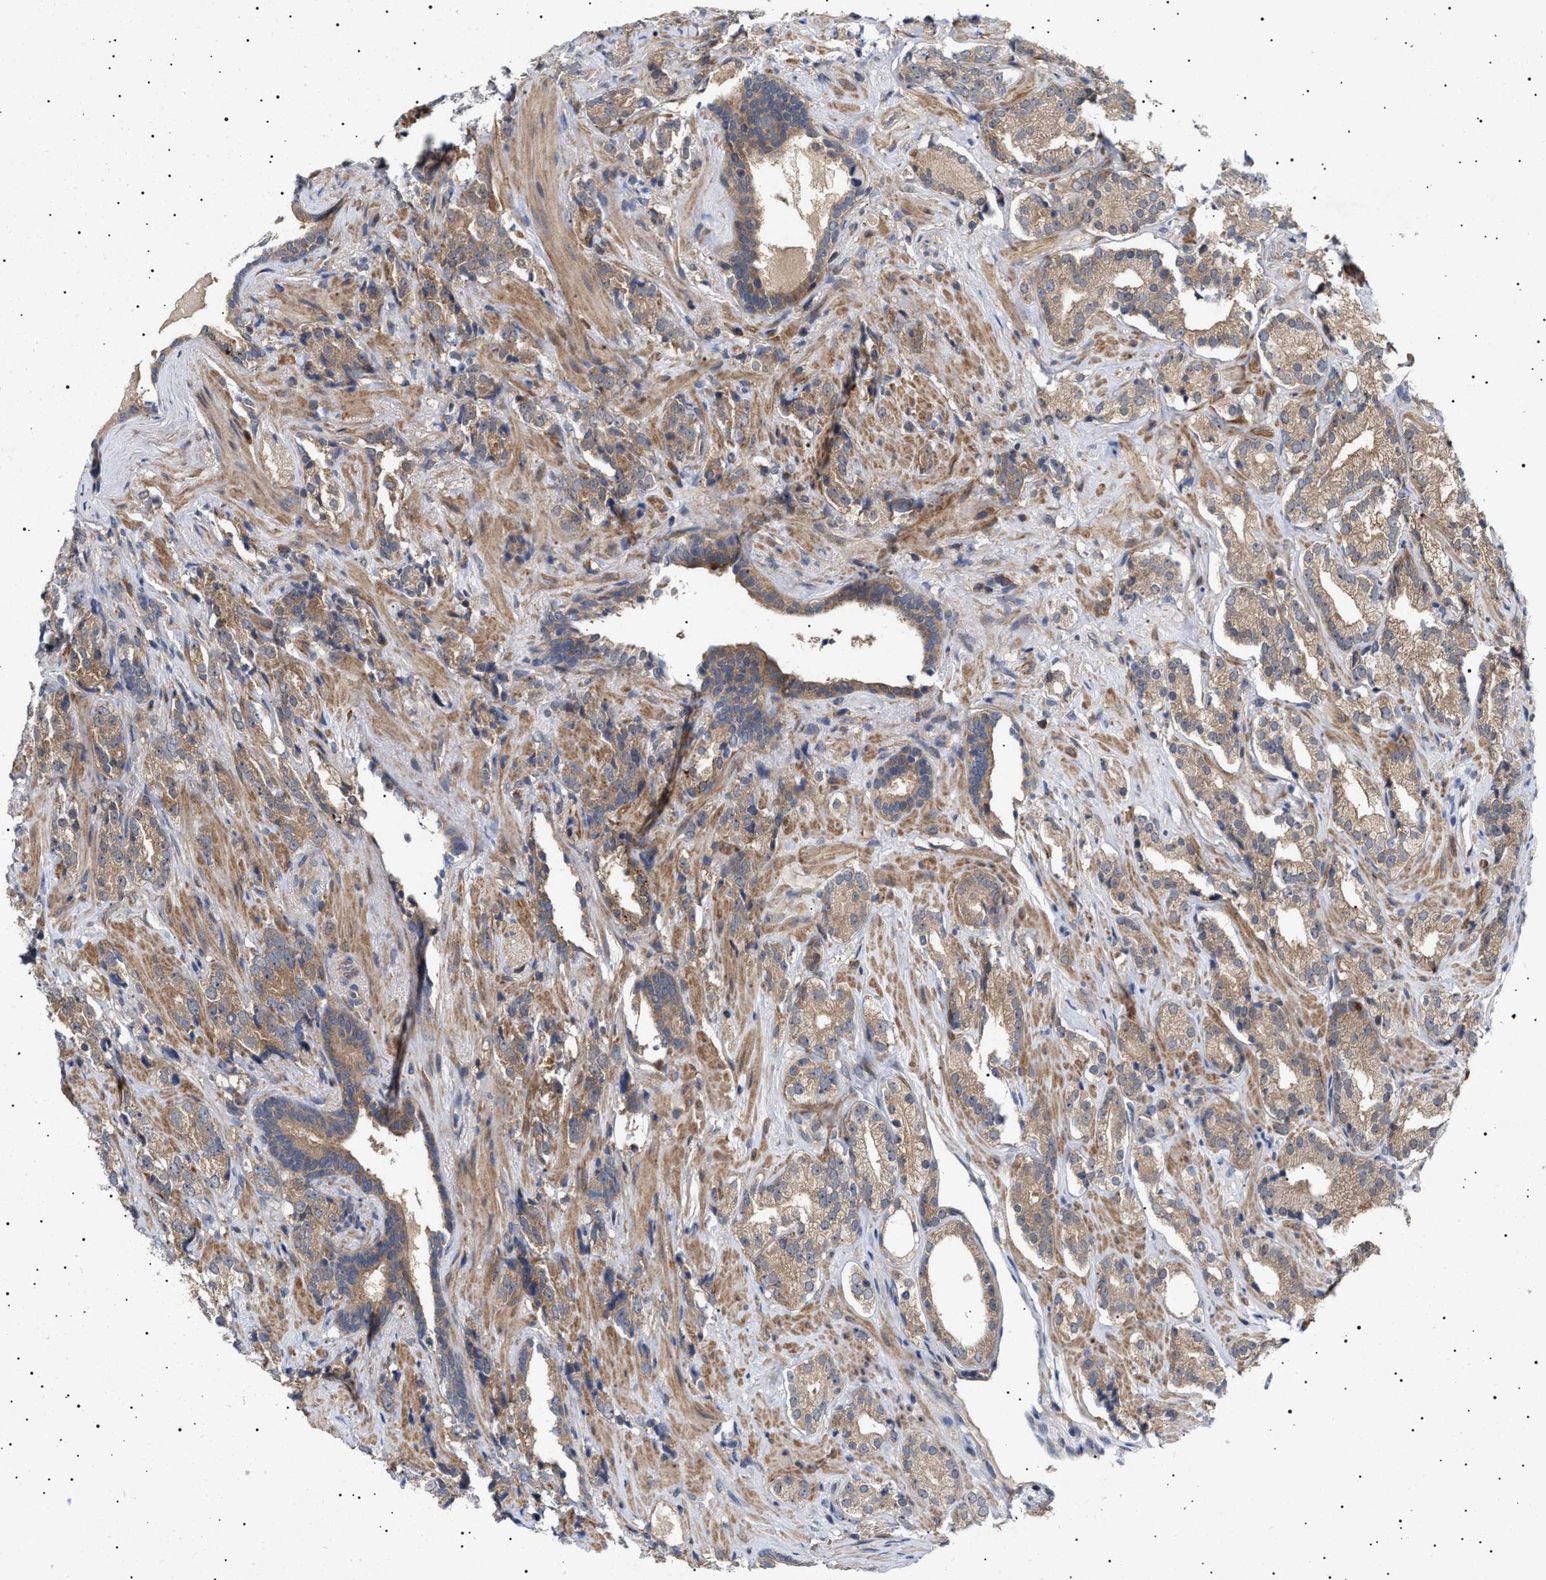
{"staining": {"intensity": "weak", "quantity": "25%-75%", "location": "cytoplasmic/membranous"}, "tissue": "prostate cancer", "cell_type": "Tumor cells", "image_type": "cancer", "snomed": [{"axis": "morphology", "description": "Adenocarcinoma, High grade"}, {"axis": "topography", "description": "Prostate"}], "caption": "Human prostate cancer (adenocarcinoma (high-grade)) stained for a protein (brown) demonstrates weak cytoplasmic/membranous positive expression in about 25%-75% of tumor cells.", "gene": "NPLOC4", "patient": {"sex": "male", "age": 71}}